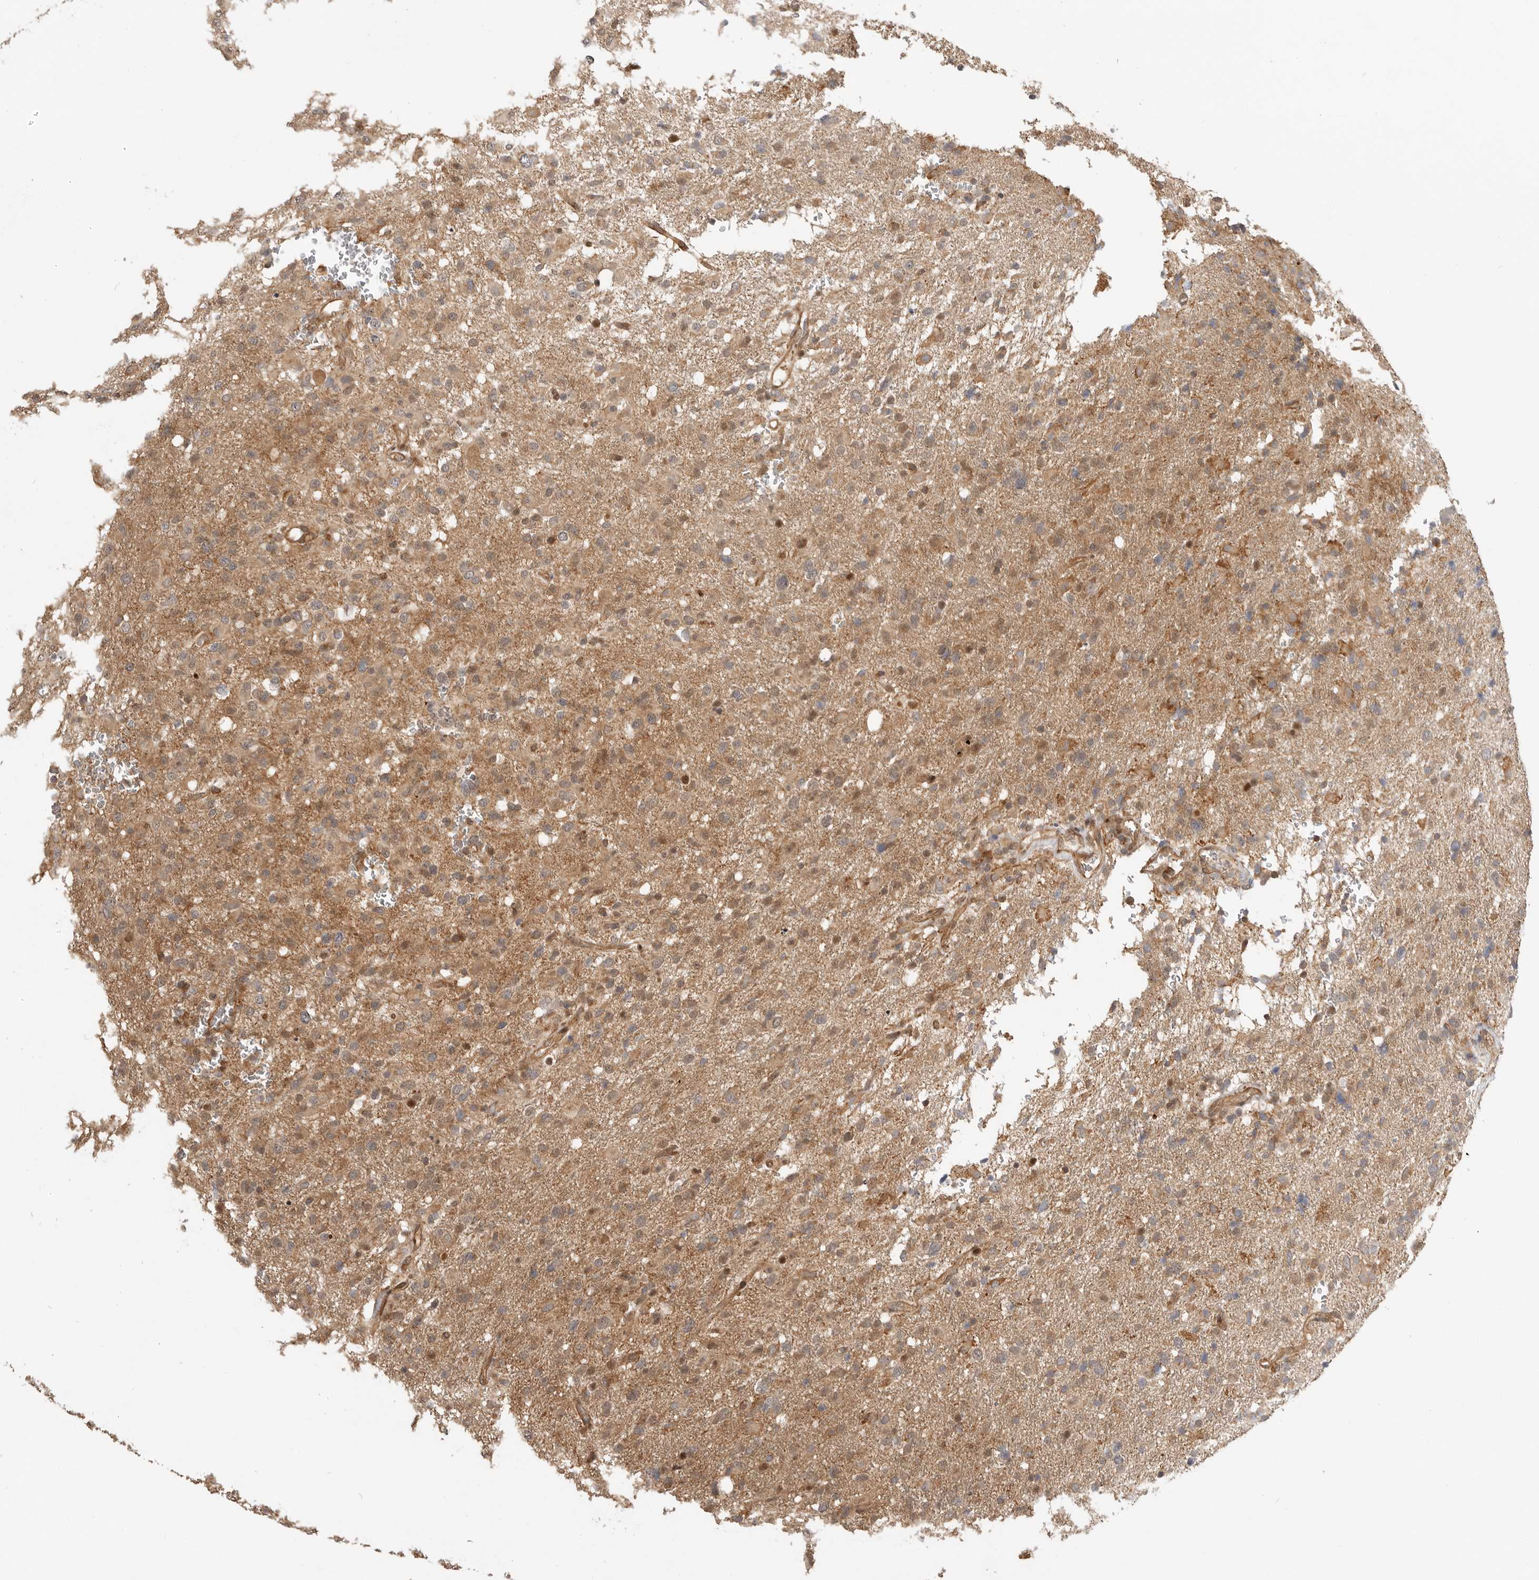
{"staining": {"intensity": "weak", "quantity": ">75%", "location": "cytoplasmic/membranous"}, "tissue": "glioma", "cell_type": "Tumor cells", "image_type": "cancer", "snomed": [{"axis": "morphology", "description": "Glioma, malignant, High grade"}, {"axis": "topography", "description": "Brain"}], "caption": "Immunohistochemistry (IHC) (DAB (3,3'-diaminobenzidine)) staining of human glioma shows weak cytoplasmic/membranous protein positivity in about >75% of tumor cells. The protein is shown in brown color, while the nuclei are stained blue.", "gene": "ADPRS", "patient": {"sex": "female", "age": 57}}